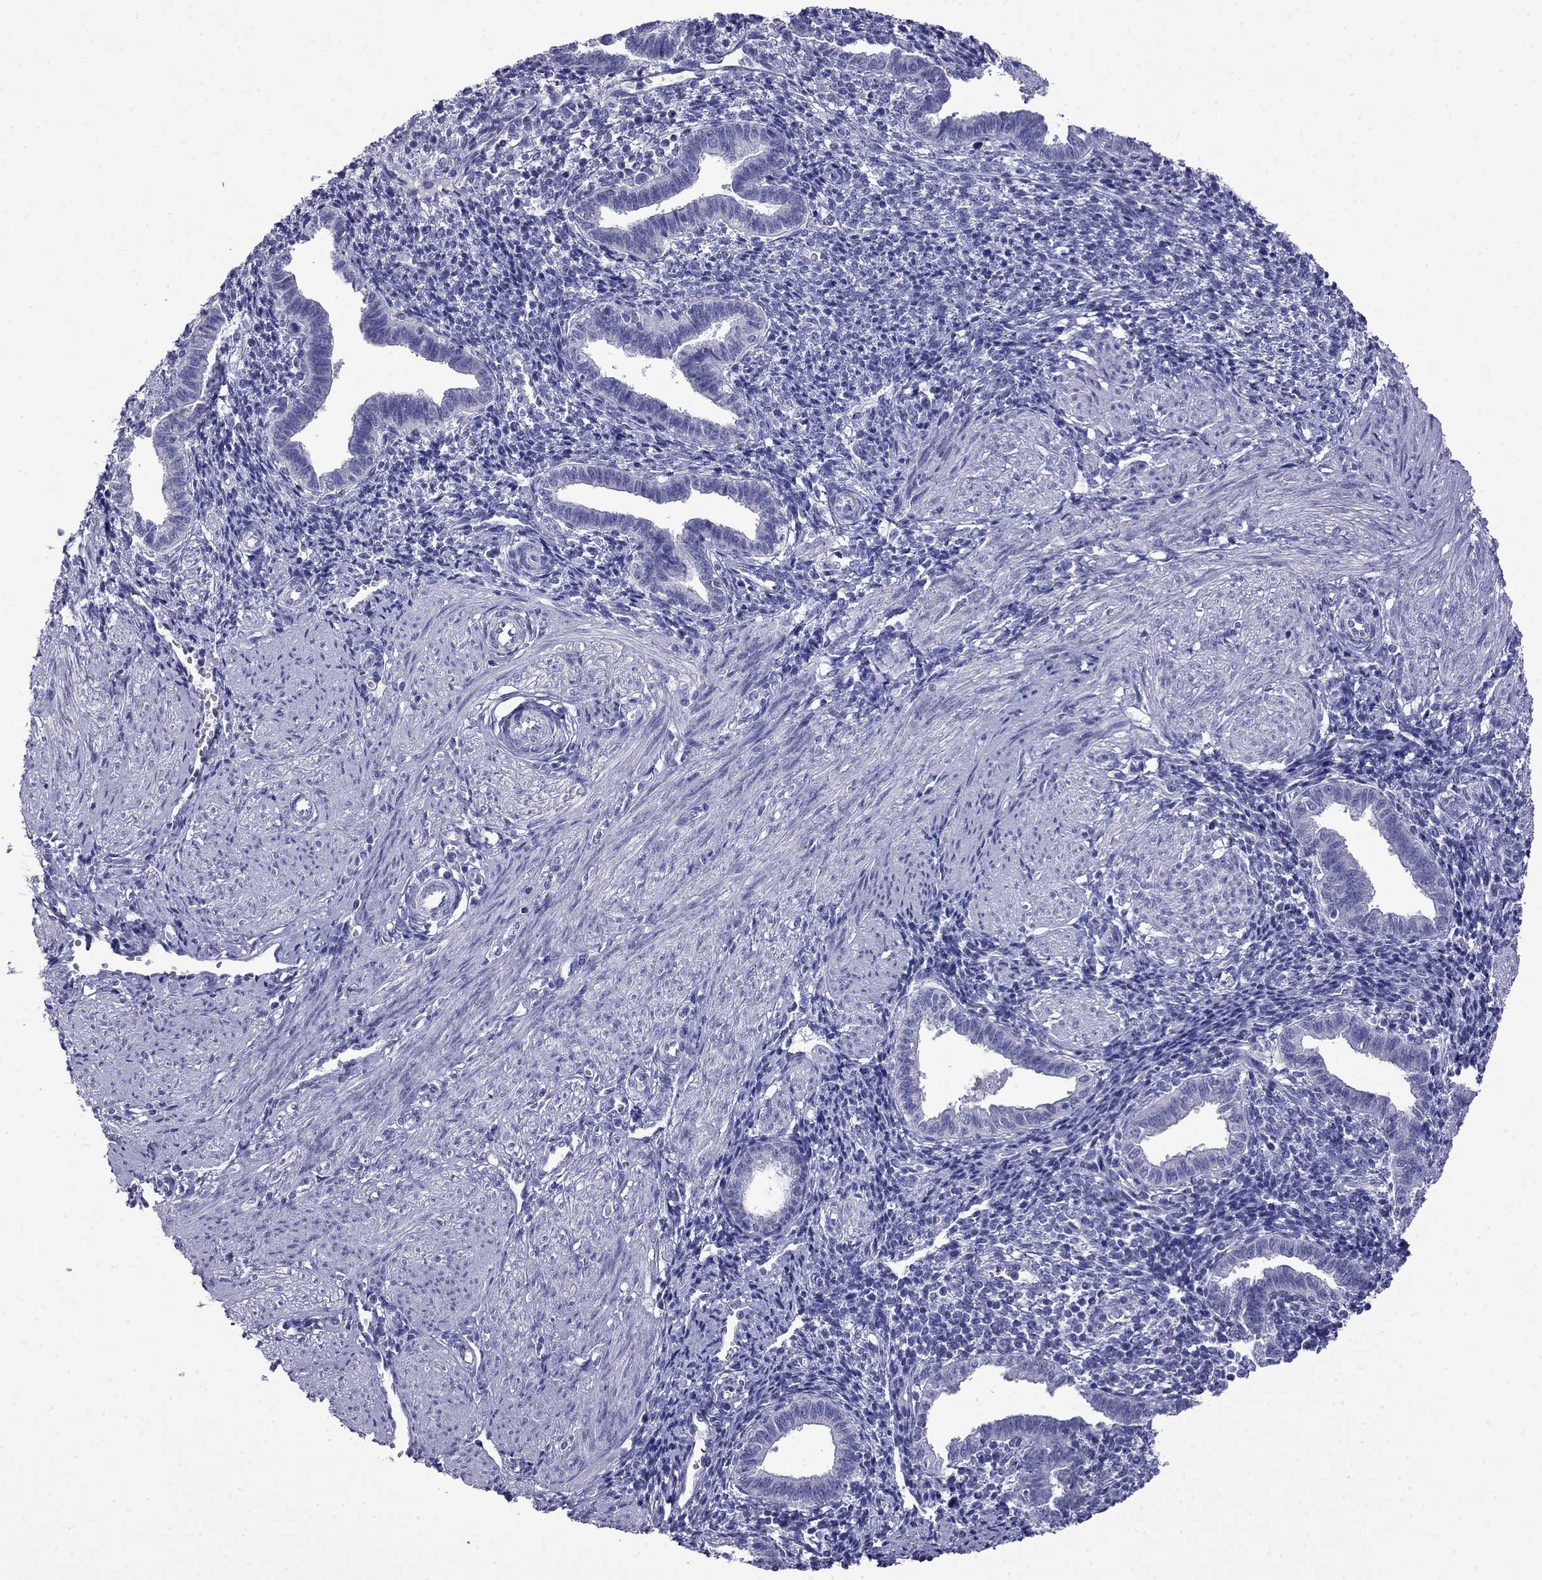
{"staining": {"intensity": "negative", "quantity": "none", "location": "none"}, "tissue": "endometrium", "cell_type": "Cells in endometrial stroma", "image_type": "normal", "snomed": [{"axis": "morphology", "description": "Normal tissue, NOS"}, {"axis": "topography", "description": "Endometrium"}], "caption": "Histopathology image shows no protein positivity in cells in endometrial stroma of benign endometrium.", "gene": "MYO15A", "patient": {"sex": "female", "age": 37}}